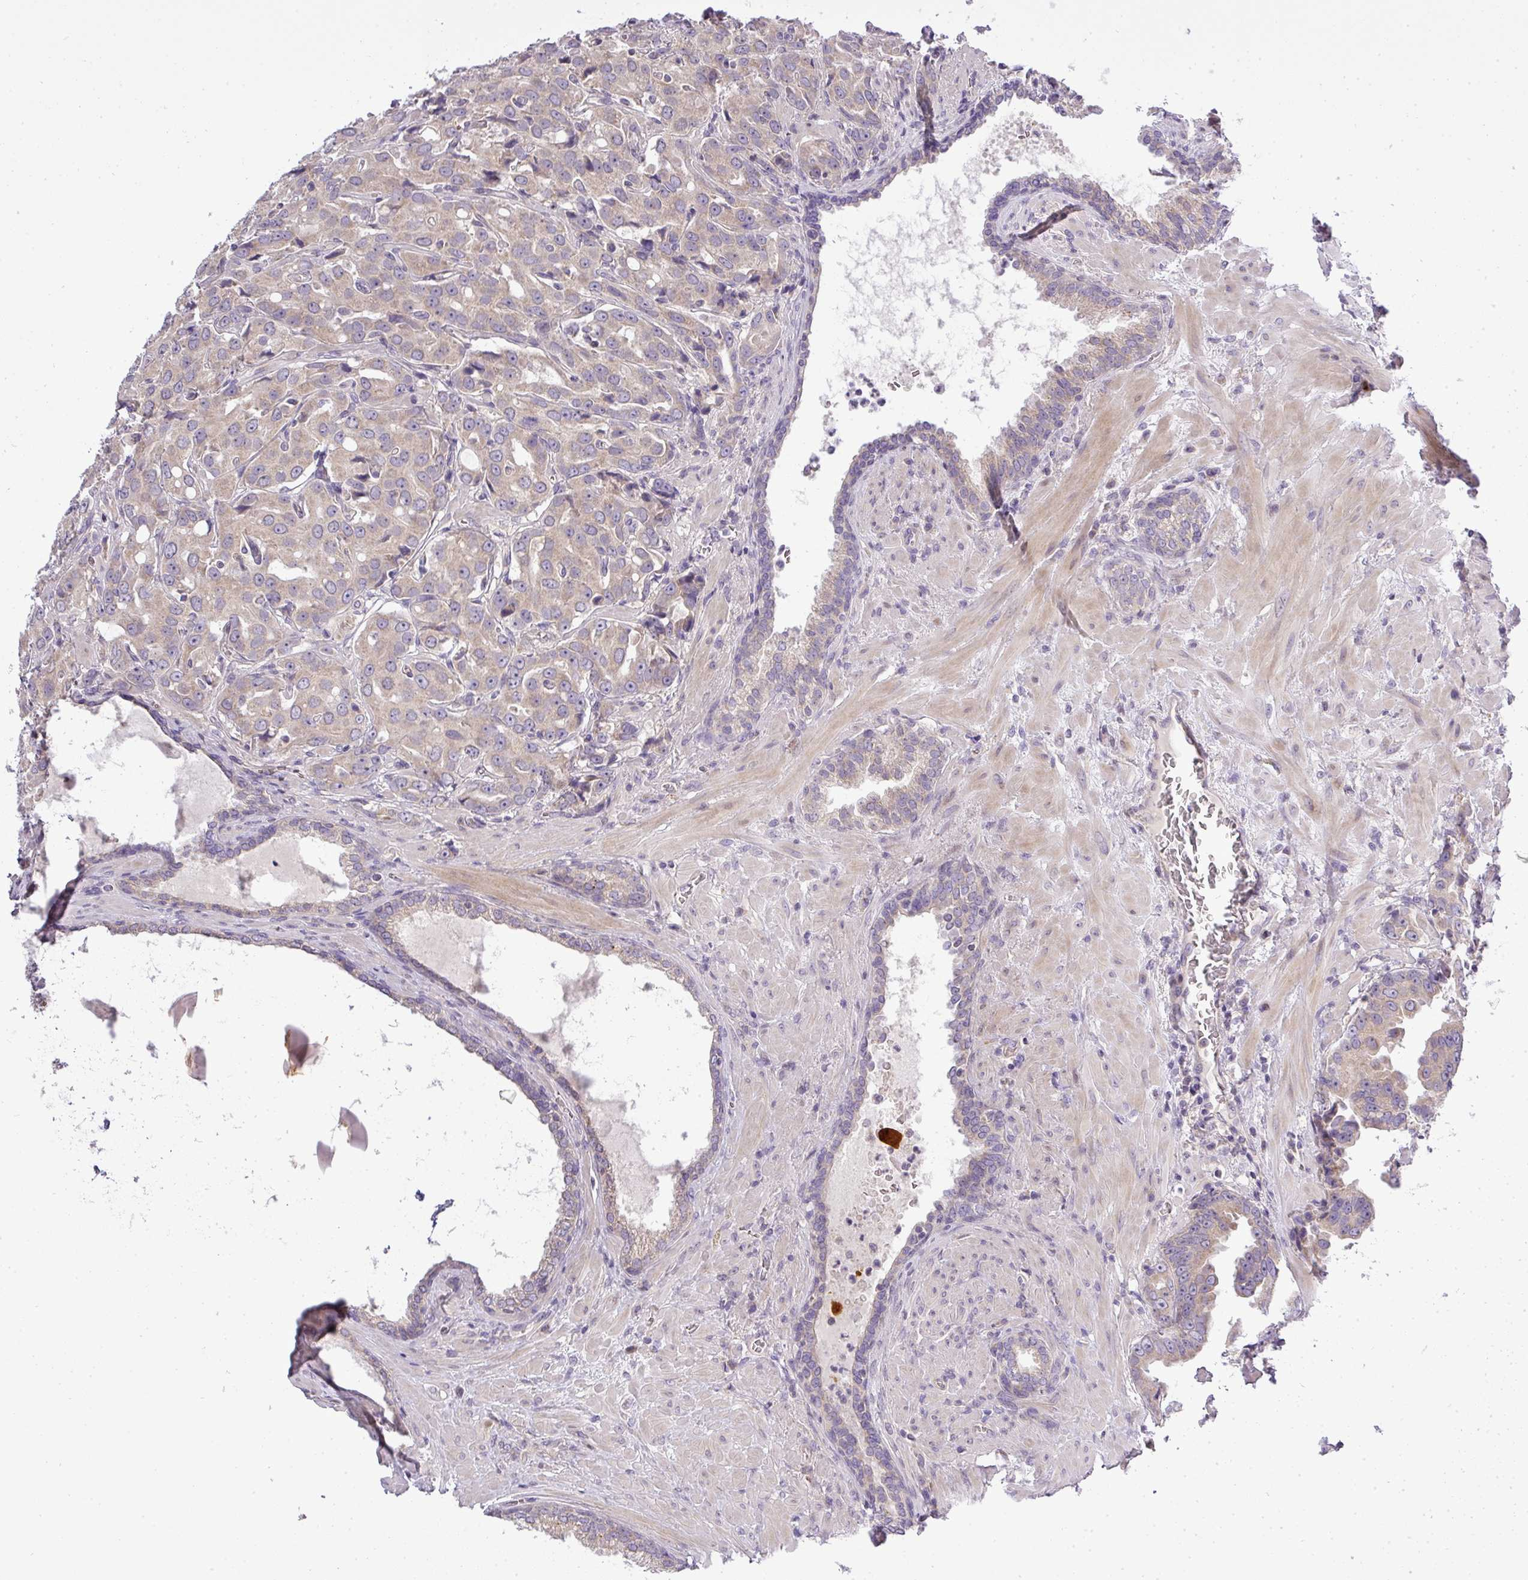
{"staining": {"intensity": "weak", "quantity": "25%-75%", "location": "cytoplasmic/membranous"}, "tissue": "prostate cancer", "cell_type": "Tumor cells", "image_type": "cancer", "snomed": [{"axis": "morphology", "description": "Adenocarcinoma, High grade"}, {"axis": "topography", "description": "Prostate"}], "caption": "This micrograph shows IHC staining of prostate cancer (adenocarcinoma (high-grade)), with low weak cytoplasmic/membranous expression in approximately 25%-75% of tumor cells.", "gene": "ZDHHC1", "patient": {"sex": "male", "age": 68}}